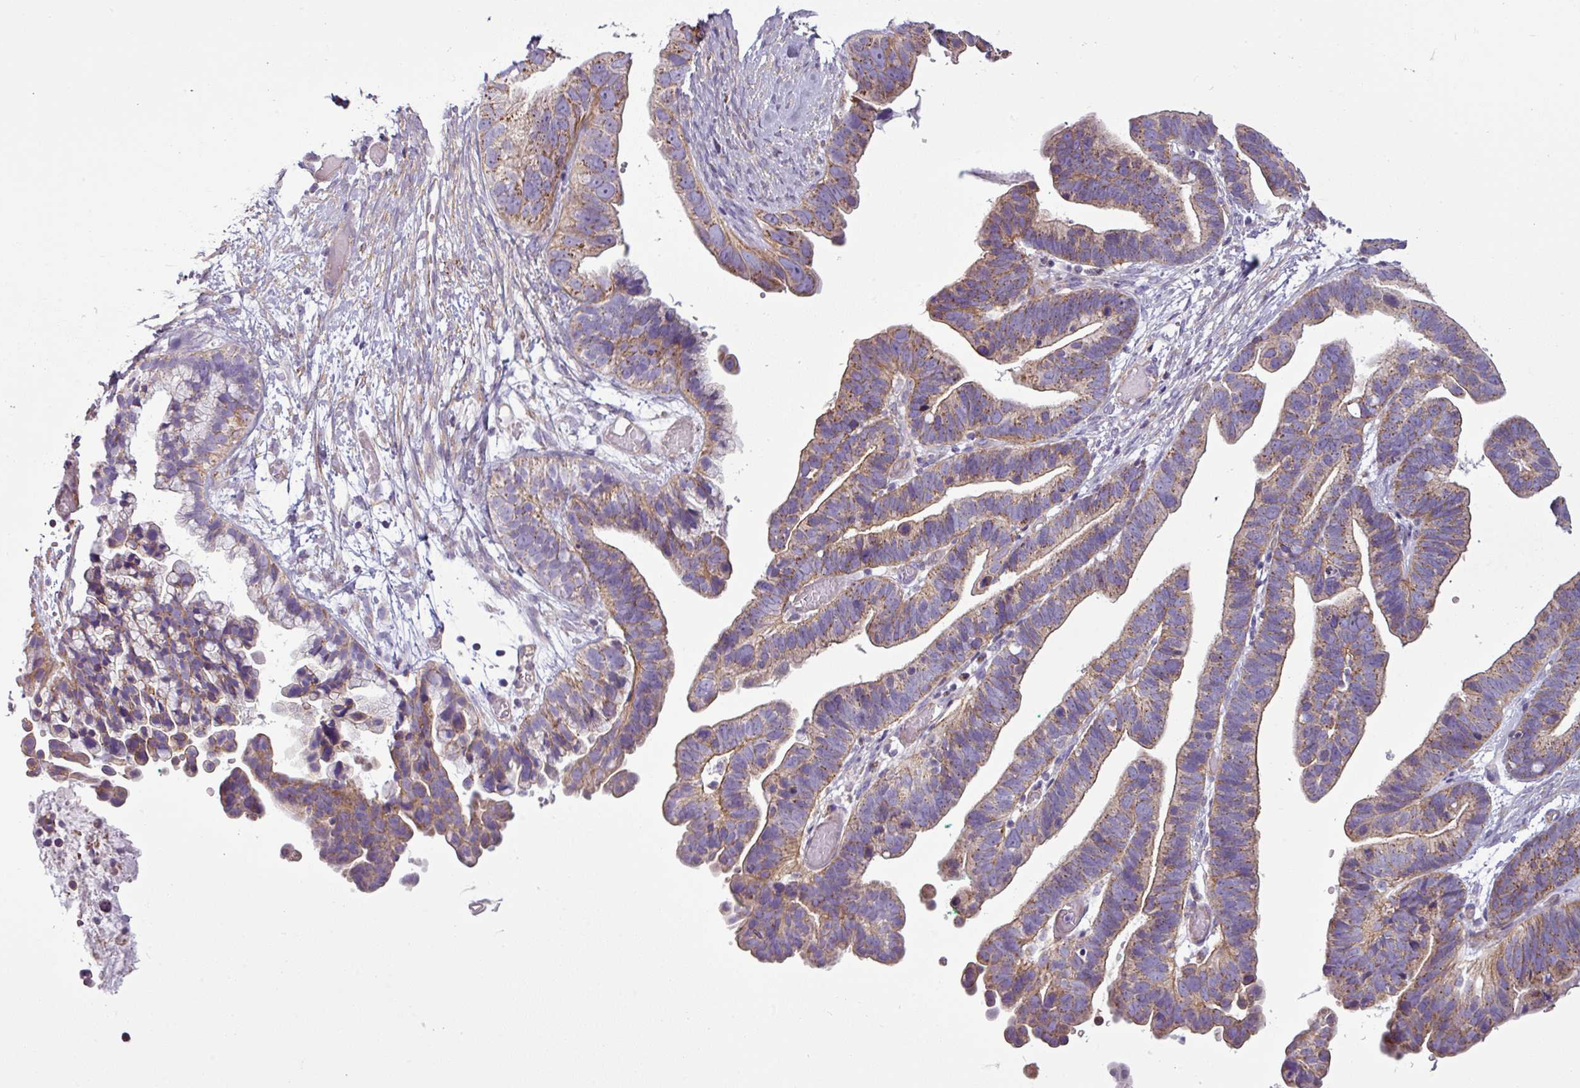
{"staining": {"intensity": "moderate", "quantity": ">75%", "location": "cytoplasmic/membranous"}, "tissue": "ovarian cancer", "cell_type": "Tumor cells", "image_type": "cancer", "snomed": [{"axis": "morphology", "description": "Cystadenocarcinoma, serous, NOS"}, {"axis": "topography", "description": "Ovary"}], "caption": "Moderate cytoplasmic/membranous protein positivity is identified in about >75% of tumor cells in serous cystadenocarcinoma (ovarian). The protein of interest is stained brown, and the nuclei are stained in blue (DAB IHC with brightfield microscopy, high magnification).", "gene": "BTN2A2", "patient": {"sex": "female", "age": 56}}